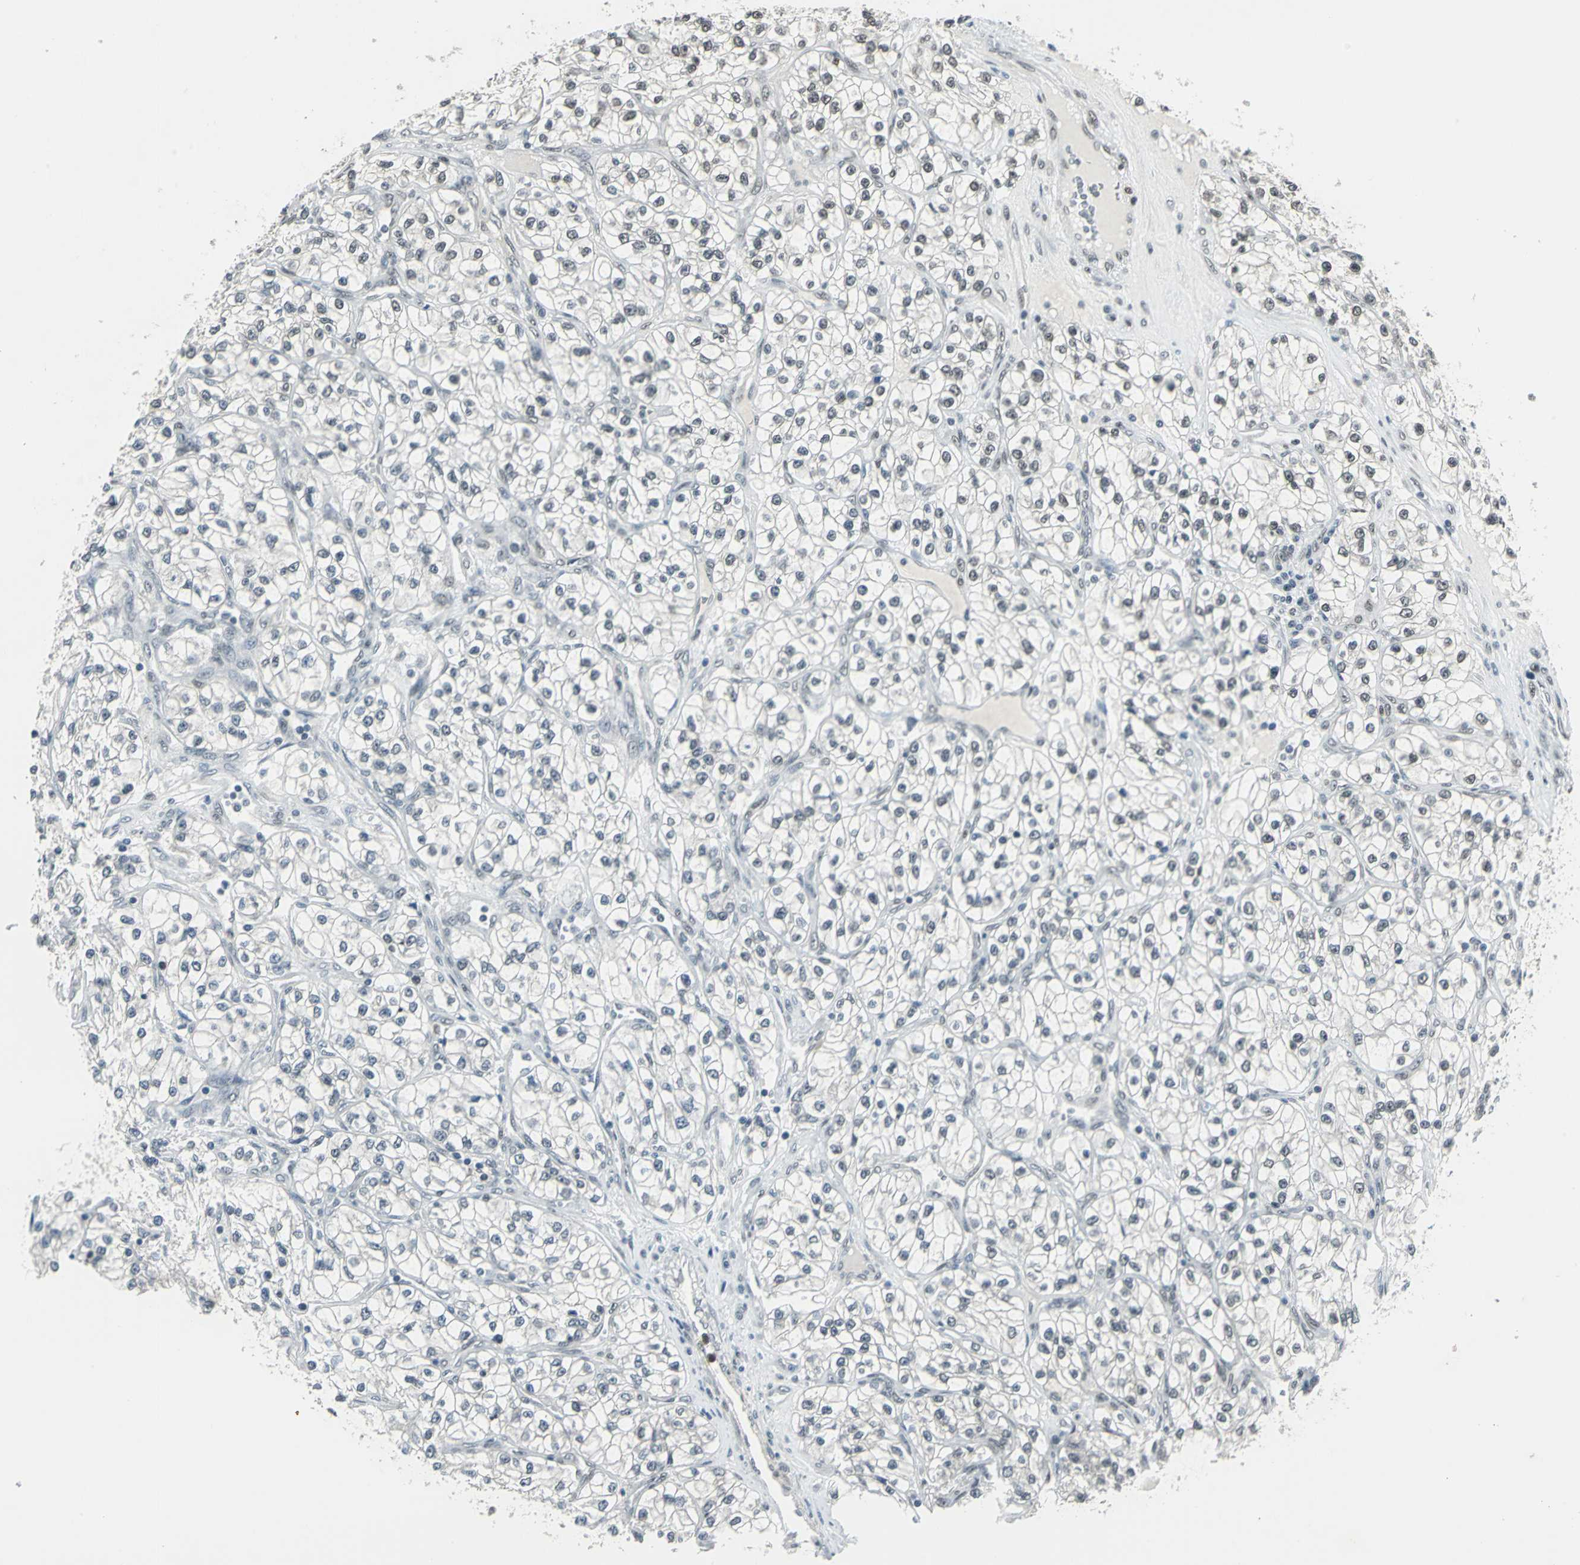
{"staining": {"intensity": "weak", "quantity": "<25%", "location": "nuclear"}, "tissue": "renal cancer", "cell_type": "Tumor cells", "image_type": "cancer", "snomed": [{"axis": "morphology", "description": "Adenocarcinoma, NOS"}, {"axis": "topography", "description": "Kidney"}], "caption": "Immunohistochemical staining of human adenocarcinoma (renal) displays no significant positivity in tumor cells. (DAB immunohistochemistry, high magnification).", "gene": "ADNP", "patient": {"sex": "female", "age": 57}}